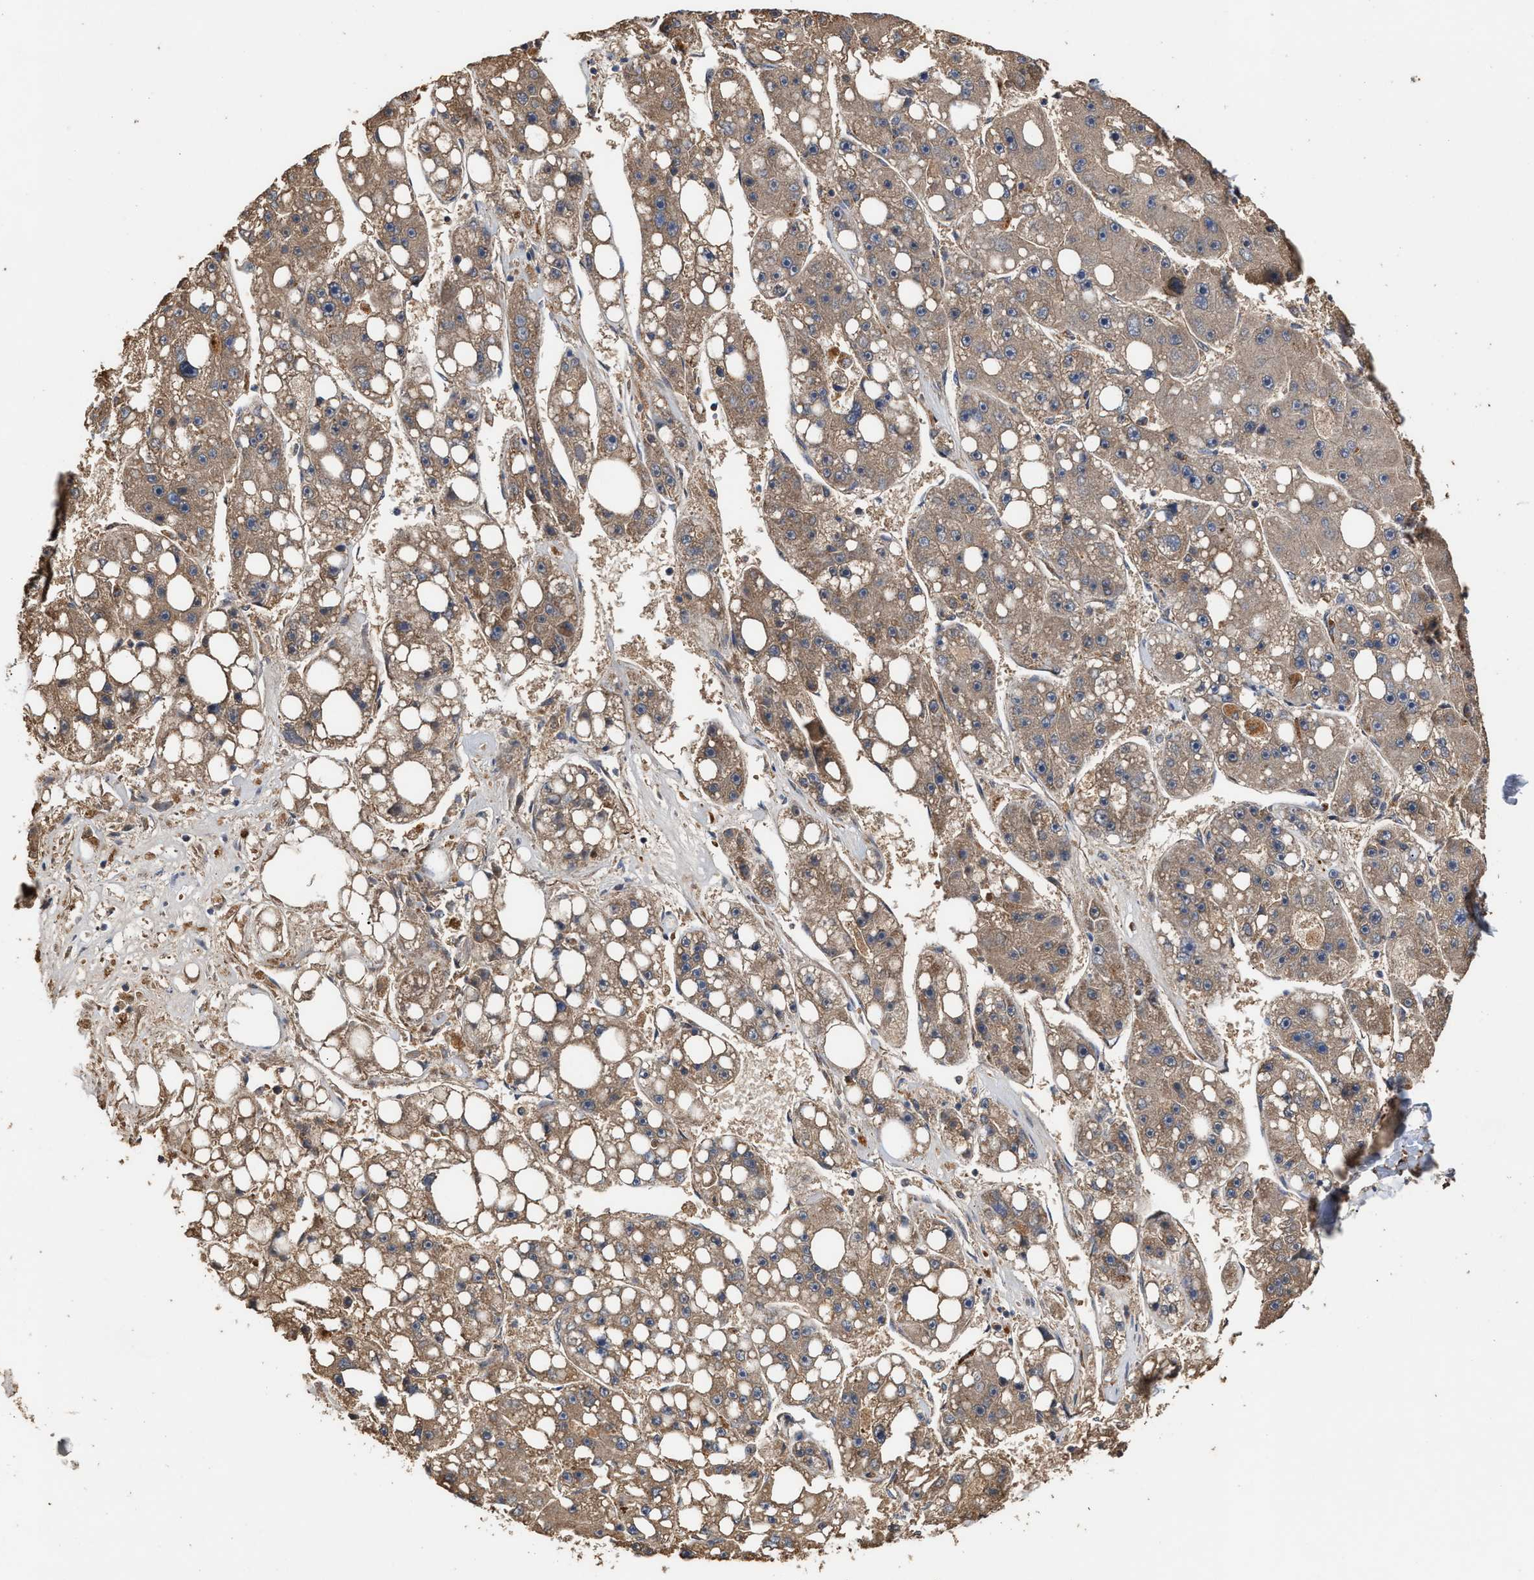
{"staining": {"intensity": "weak", "quantity": ">75%", "location": "cytoplasmic/membranous"}, "tissue": "liver cancer", "cell_type": "Tumor cells", "image_type": "cancer", "snomed": [{"axis": "morphology", "description": "Carcinoma, Hepatocellular, NOS"}, {"axis": "topography", "description": "Liver"}], "caption": "A brown stain labels weak cytoplasmic/membranous staining of a protein in human liver hepatocellular carcinoma tumor cells. The staining was performed using DAB, with brown indicating positive protein expression. Nuclei are stained blue with hematoxylin.", "gene": "ZNHIT6", "patient": {"sex": "female", "age": 61}}